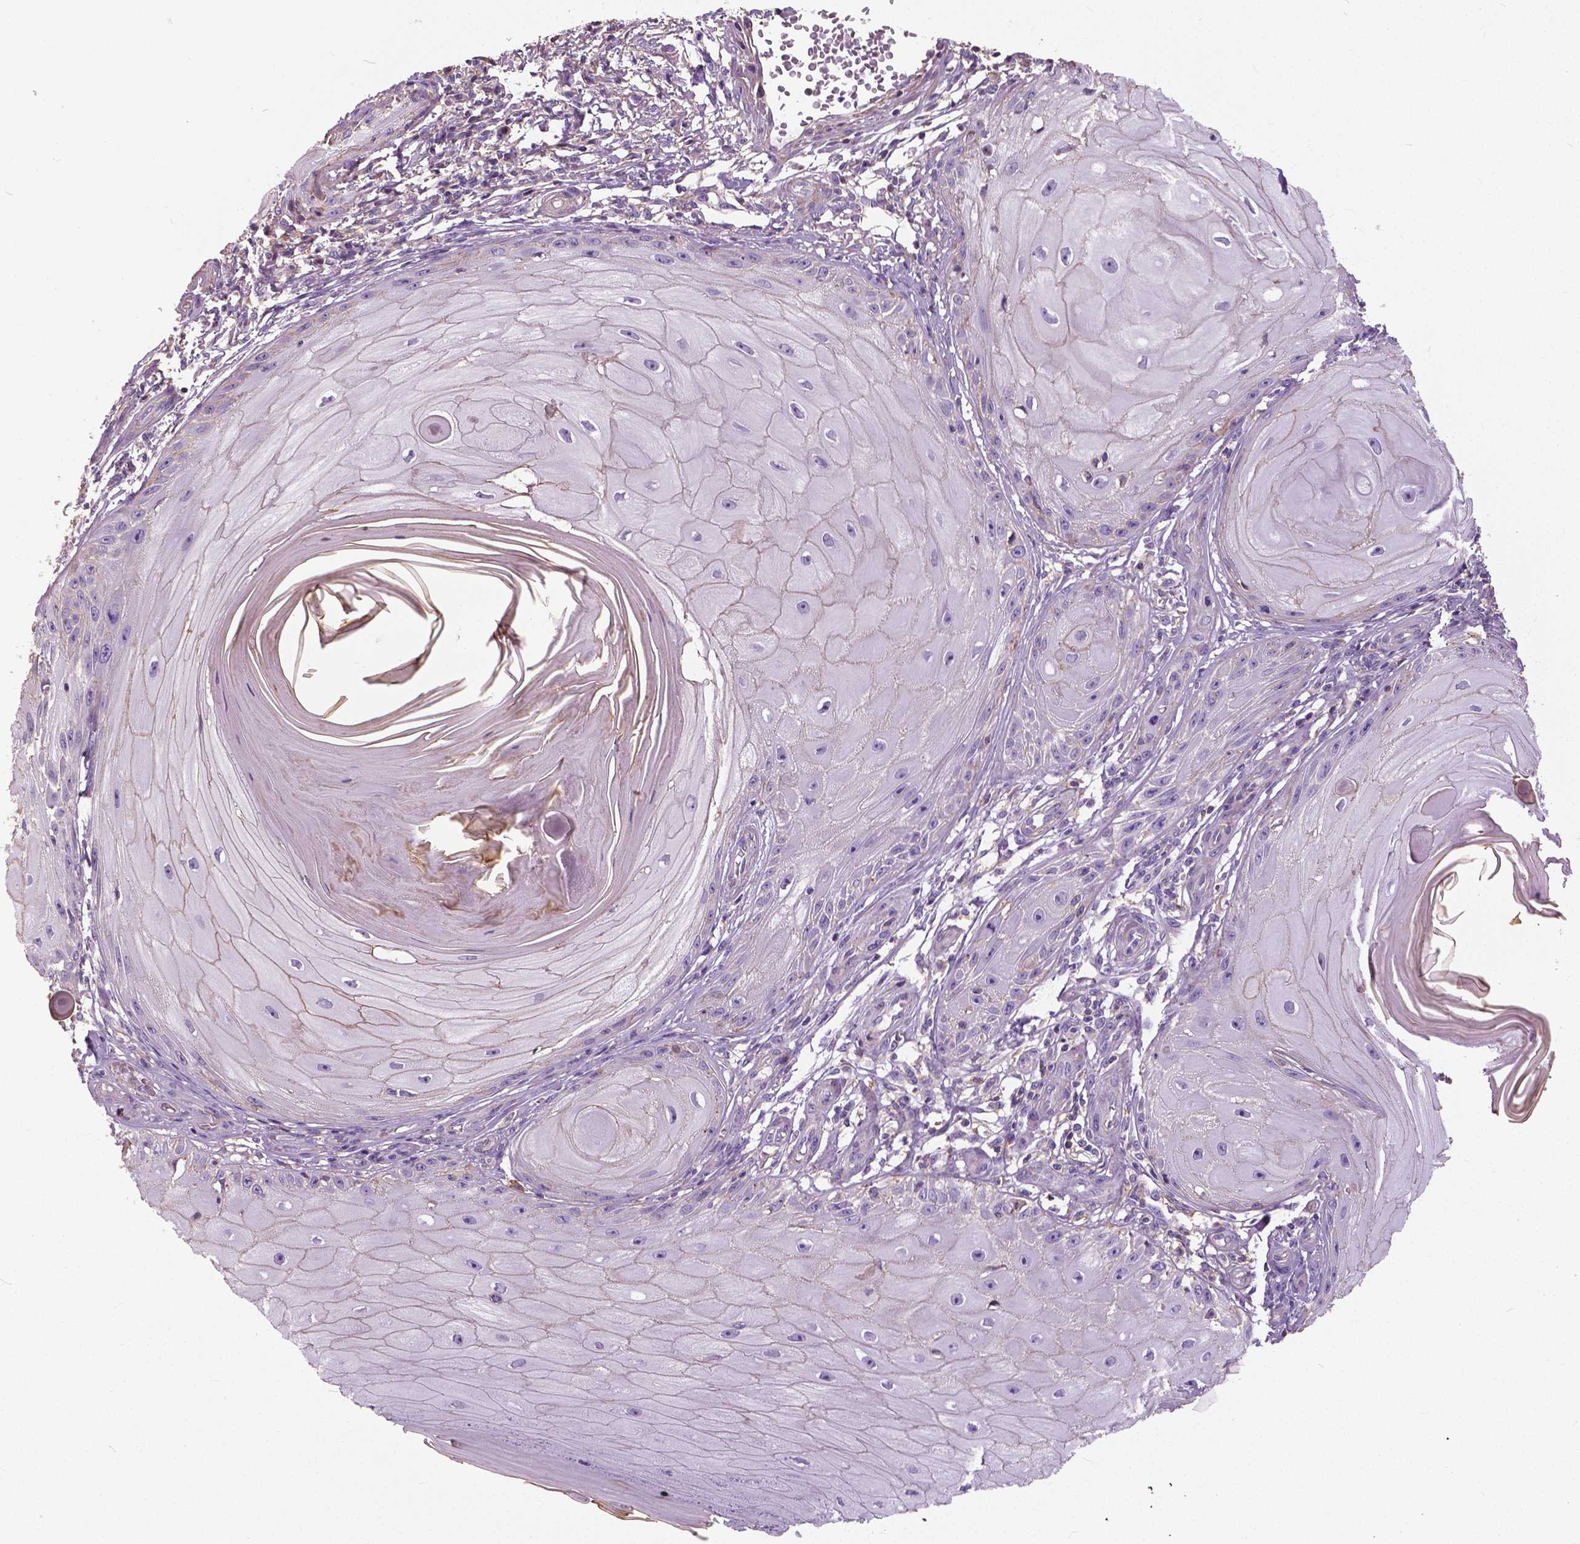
{"staining": {"intensity": "negative", "quantity": "none", "location": "none"}, "tissue": "skin cancer", "cell_type": "Tumor cells", "image_type": "cancer", "snomed": [{"axis": "morphology", "description": "Squamous cell carcinoma, NOS"}, {"axis": "topography", "description": "Skin"}], "caption": "A high-resolution photomicrograph shows IHC staining of skin cancer (squamous cell carcinoma), which reveals no significant positivity in tumor cells.", "gene": "ANXA13", "patient": {"sex": "female", "age": 77}}